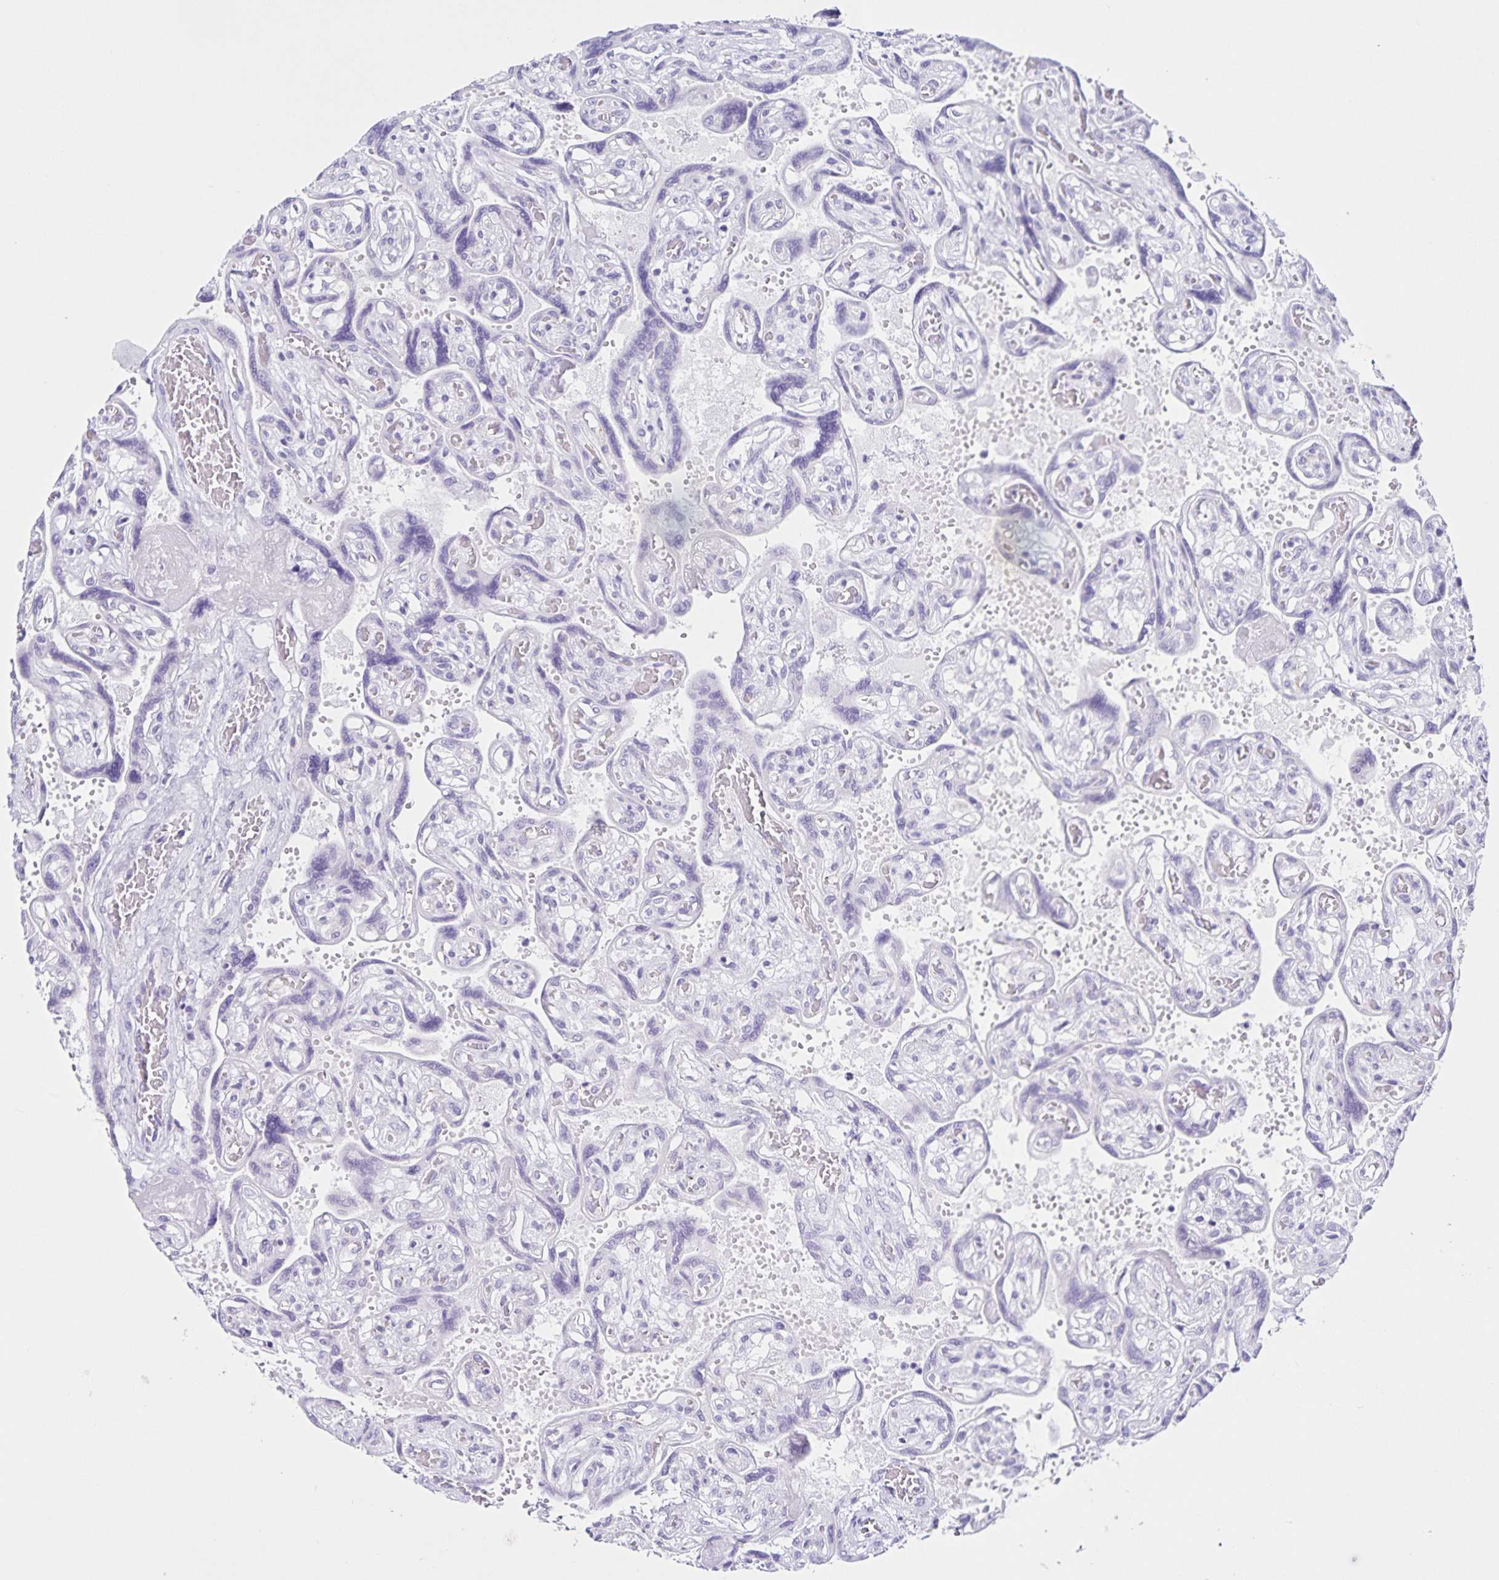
{"staining": {"intensity": "negative", "quantity": "none", "location": "none"}, "tissue": "placenta", "cell_type": "Decidual cells", "image_type": "normal", "snomed": [{"axis": "morphology", "description": "Normal tissue, NOS"}, {"axis": "topography", "description": "Placenta"}], "caption": "An image of placenta stained for a protein demonstrates no brown staining in decidual cells. (DAB immunohistochemistry (IHC), high magnification).", "gene": "FAM170A", "patient": {"sex": "female", "age": 32}}